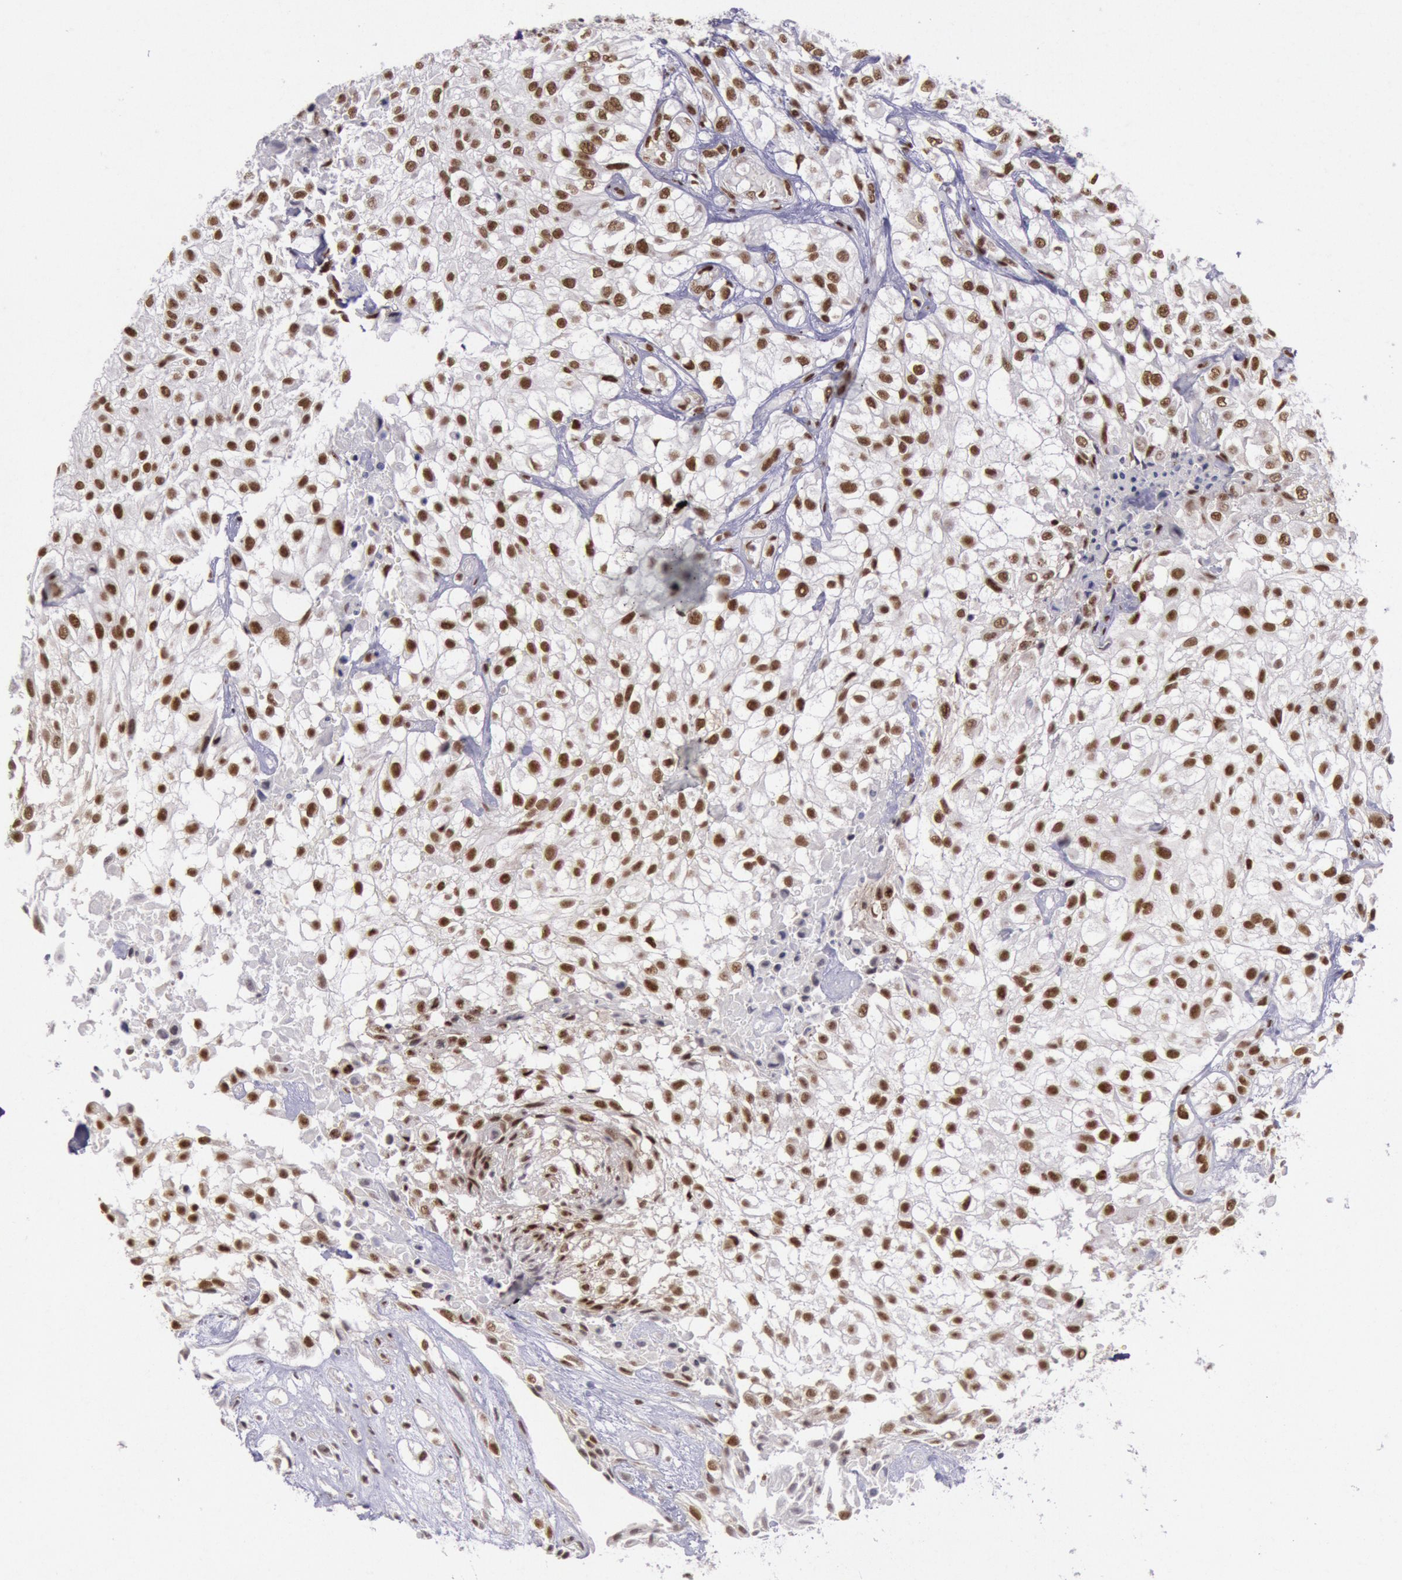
{"staining": {"intensity": "strong", "quantity": ">75%", "location": "nuclear"}, "tissue": "urothelial cancer", "cell_type": "Tumor cells", "image_type": "cancer", "snomed": [{"axis": "morphology", "description": "Urothelial carcinoma, High grade"}, {"axis": "topography", "description": "Urinary bladder"}], "caption": "Urothelial carcinoma (high-grade) tissue exhibits strong nuclear expression in approximately >75% of tumor cells, visualized by immunohistochemistry.", "gene": "NKAP", "patient": {"sex": "male", "age": 56}}